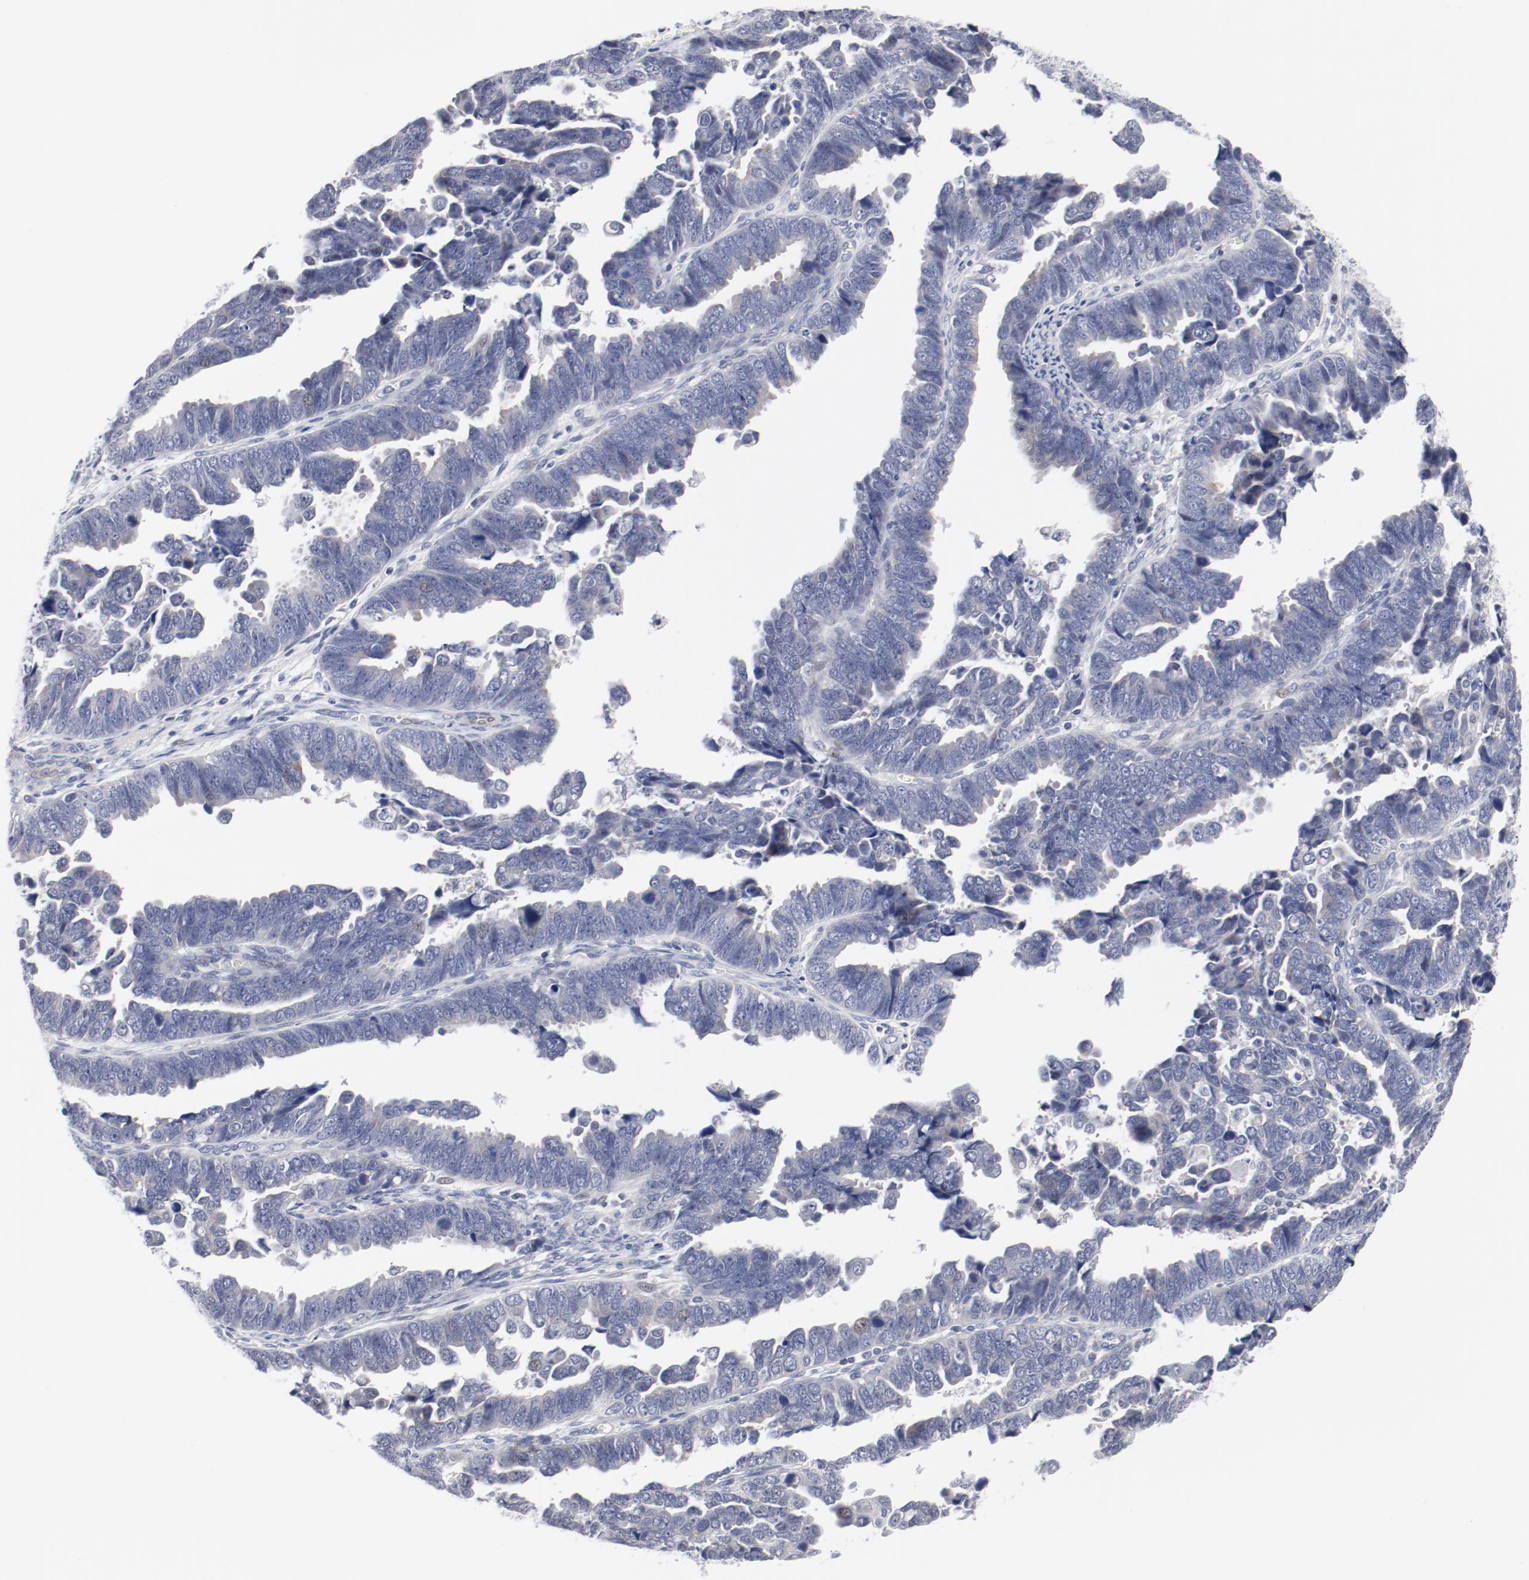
{"staining": {"intensity": "negative", "quantity": "none", "location": "none"}, "tissue": "endometrial cancer", "cell_type": "Tumor cells", "image_type": "cancer", "snomed": [{"axis": "morphology", "description": "Adenocarcinoma, NOS"}, {"axis": "topography", "description": "Endometrium"}], "caption": "Immunohistochemistry (IHC) photomicrograph of neoplastic tissue: human endometrial adenocarcinoma stained with DAB (3,3'-diaminobenzidine) demonstrates no significant protein expression in tumor cells.", "gene": "KCNK13", "patient": {"sex": "female", "age": 75}}